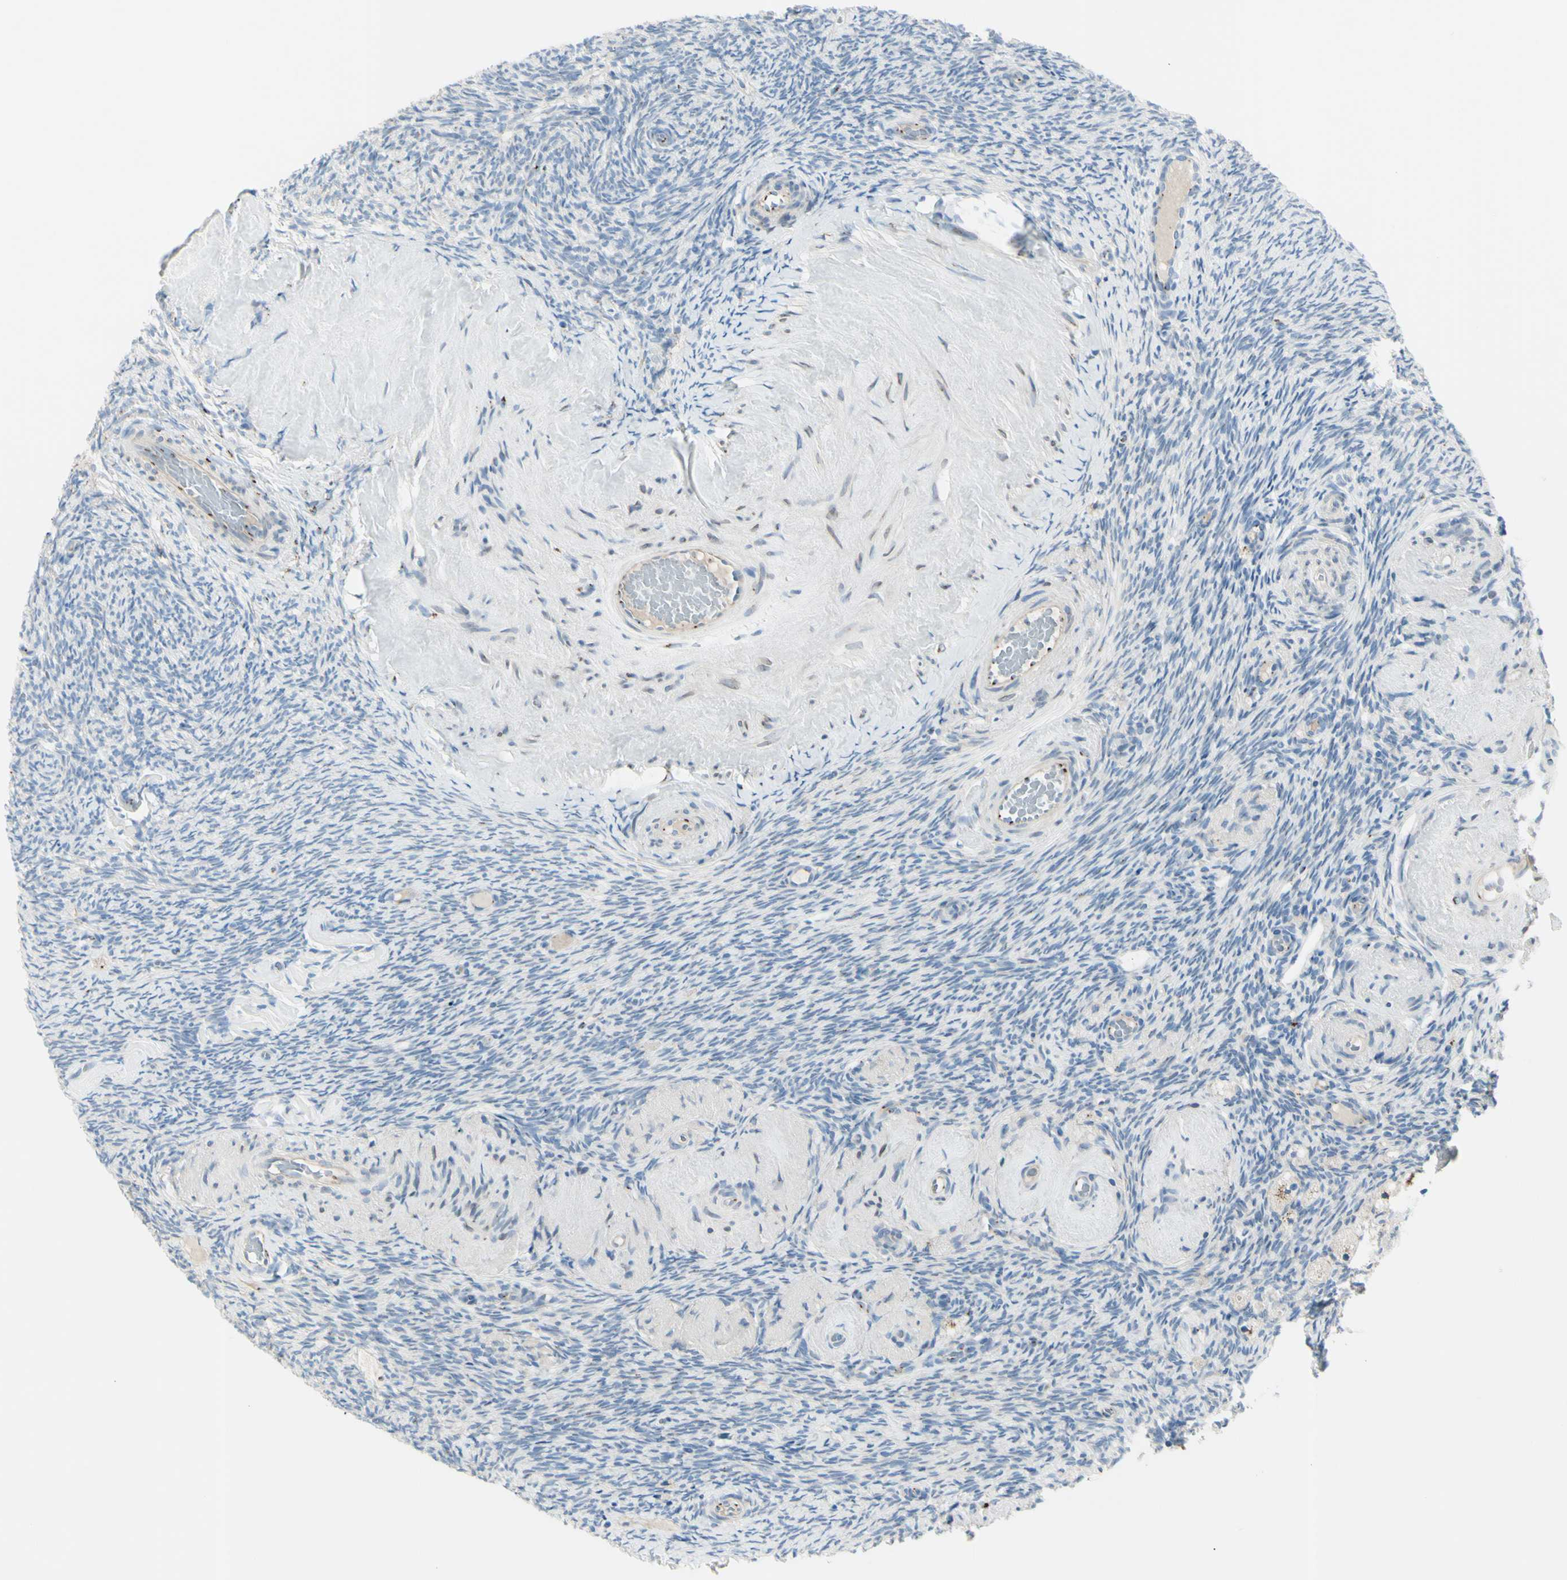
{"staining": {"intensity": "negative", "quantity": "none", "location": "none"}, "tissue": "ovary", "cell_type": "Ovarian stroma cells", "image_type": "normal", "snomed": [{"axis": "morphology", "description": "Normal tissue, NOS"}, {"axis": "topography", "description": "Ovary"}], "caption": "IHC histopathology image of benign human ovary stained for a protein (brown), which displays no staining in ovarian stroma cells.", "gene": "B4GALT1", "patient": {"sex": "female", "age": 60}}